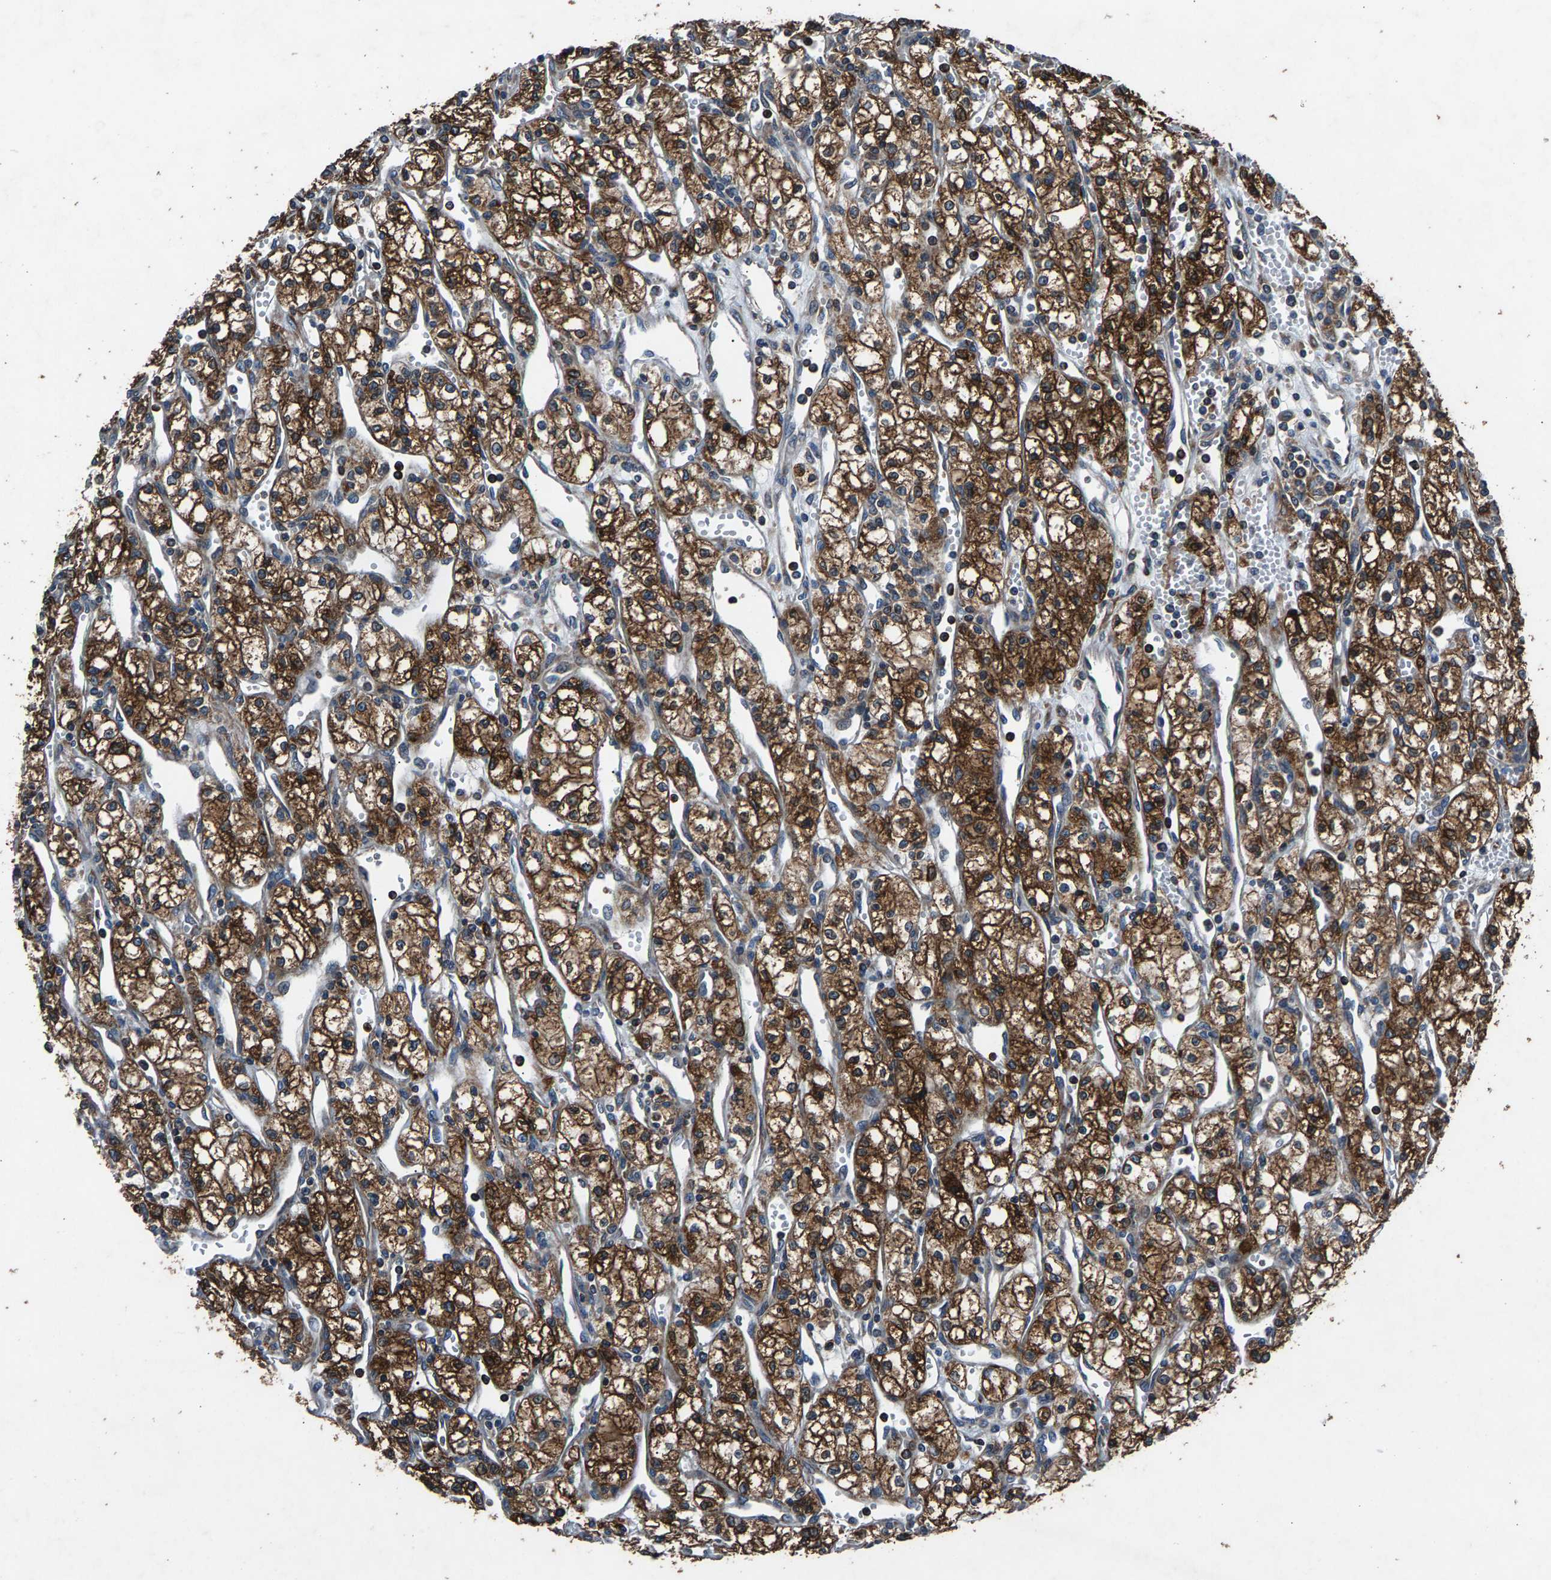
{"staining": {"intensity": "strong", "quantity": ">75%", "location": "cytoplasmic/membranous"}, "tissue": "renal cancer", "cell_type": "Tumor cells", "image_type": "cancer", "snomed": [{"axis": "morphology", "description": "Adenocarcinoma, NOS"}, {"axis": "topography", "description": "Kidney"}], "caption": "Renal adenocarcinoma tissue demonstrates strong cytoplasmic/membranous staining in about >75% of tumor cells, visualized by immunohistochemistry.", "gene": "LPCAT1", "patient": {"sex": "male", "age": 59}}